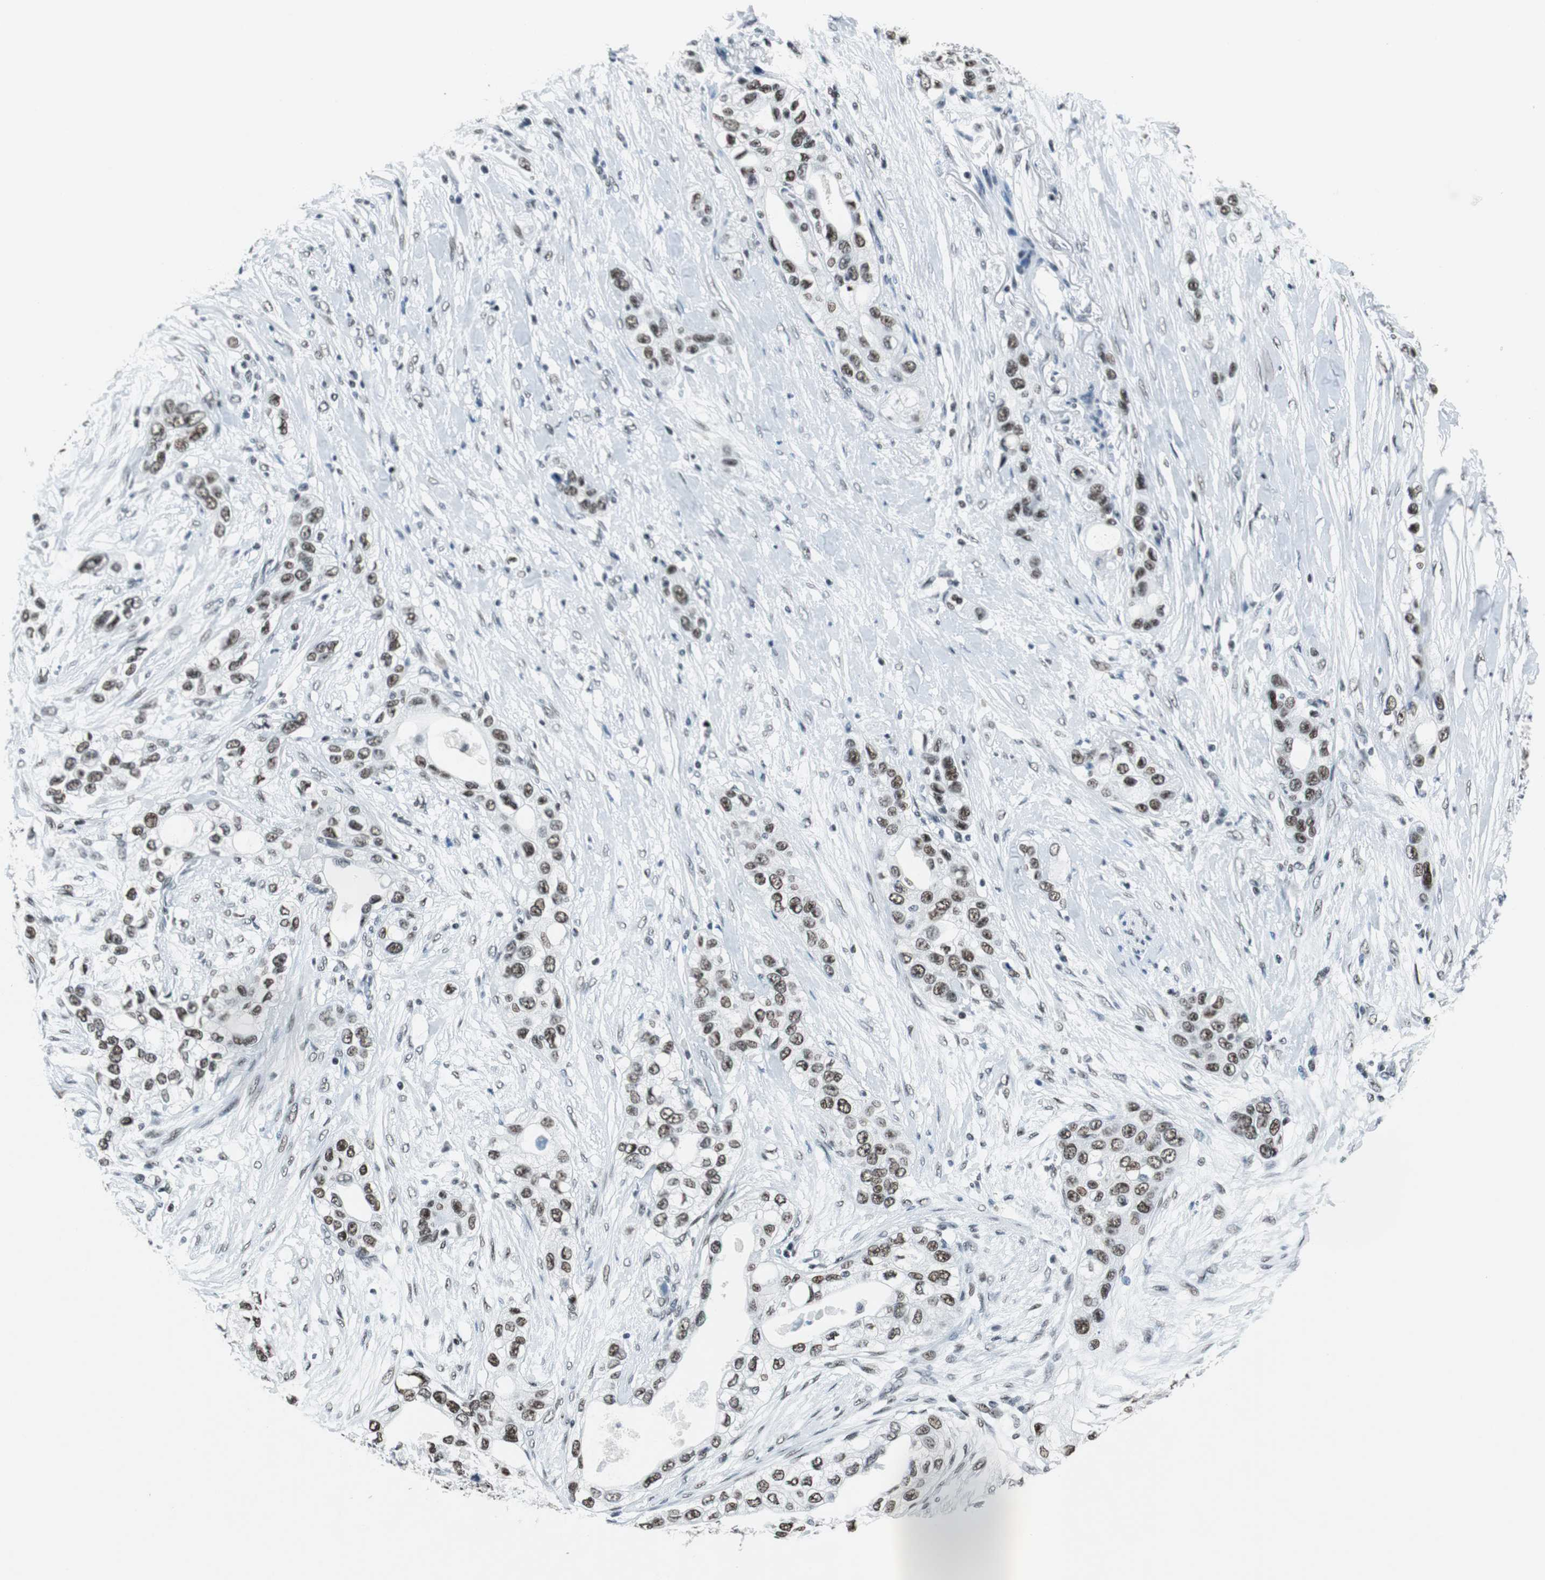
{"staining": {"intensity": "moderate", "quantity": "25%-75%", "location": "nuclear"}, "tissue": "pancreatic cancer", "cell_type": "Tumor cells", "image_type": "cancer", "snomed": [{"axis": "morphology", "description": "Adenocarcinoma, NOS"}, {"axis": "topography", "description": "Pancreas"}], "caption": "Moderate nuclear staining for a protein is appreciated in about 25%-75% of tumor cells of adenocarcinoma (pancreatic) using immunohistochemistry.", "gene": "HDAC3", "patient": {"sex": "female", "age": 70}}